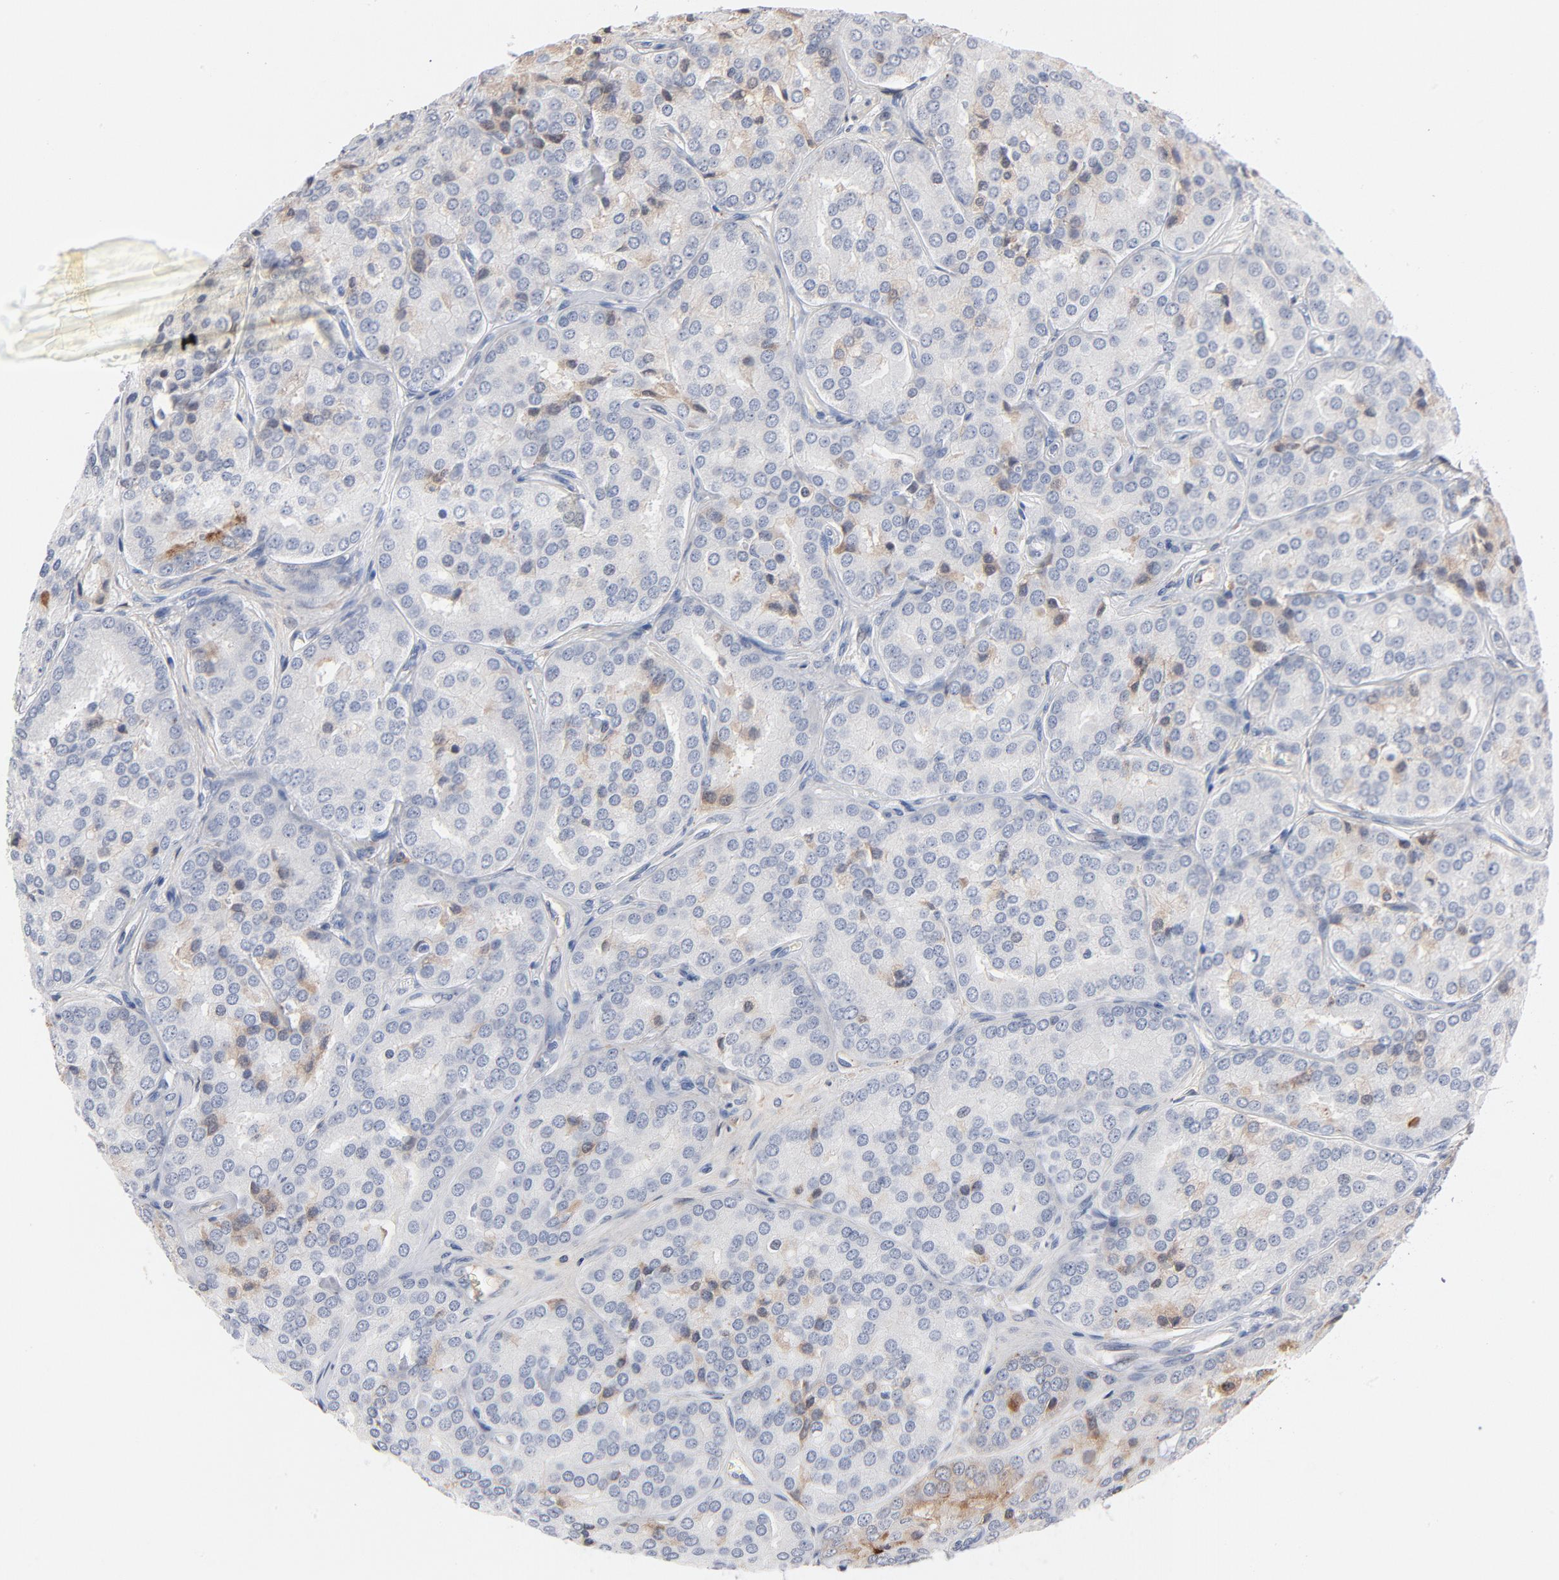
{"staining": {"intensity": "negative", "quantity": "none", "location": "none"}, "tissue": "prostate cancer", "cell_type": "Tumor cells", "image_type": "cancer", "snomed": [{"axis": "morphology", "description": "Adenocarcinoma, High grade"}, {"axis": "topography", "description": "Prostate"}], "caption": "An image of prostate cancer (adenocarcinoma (high-grade)) stained for a protein reveals no brown staining in tumor cells.", "gene": "SERPINA4", "patient": {"sex": "male", "age": 64}}